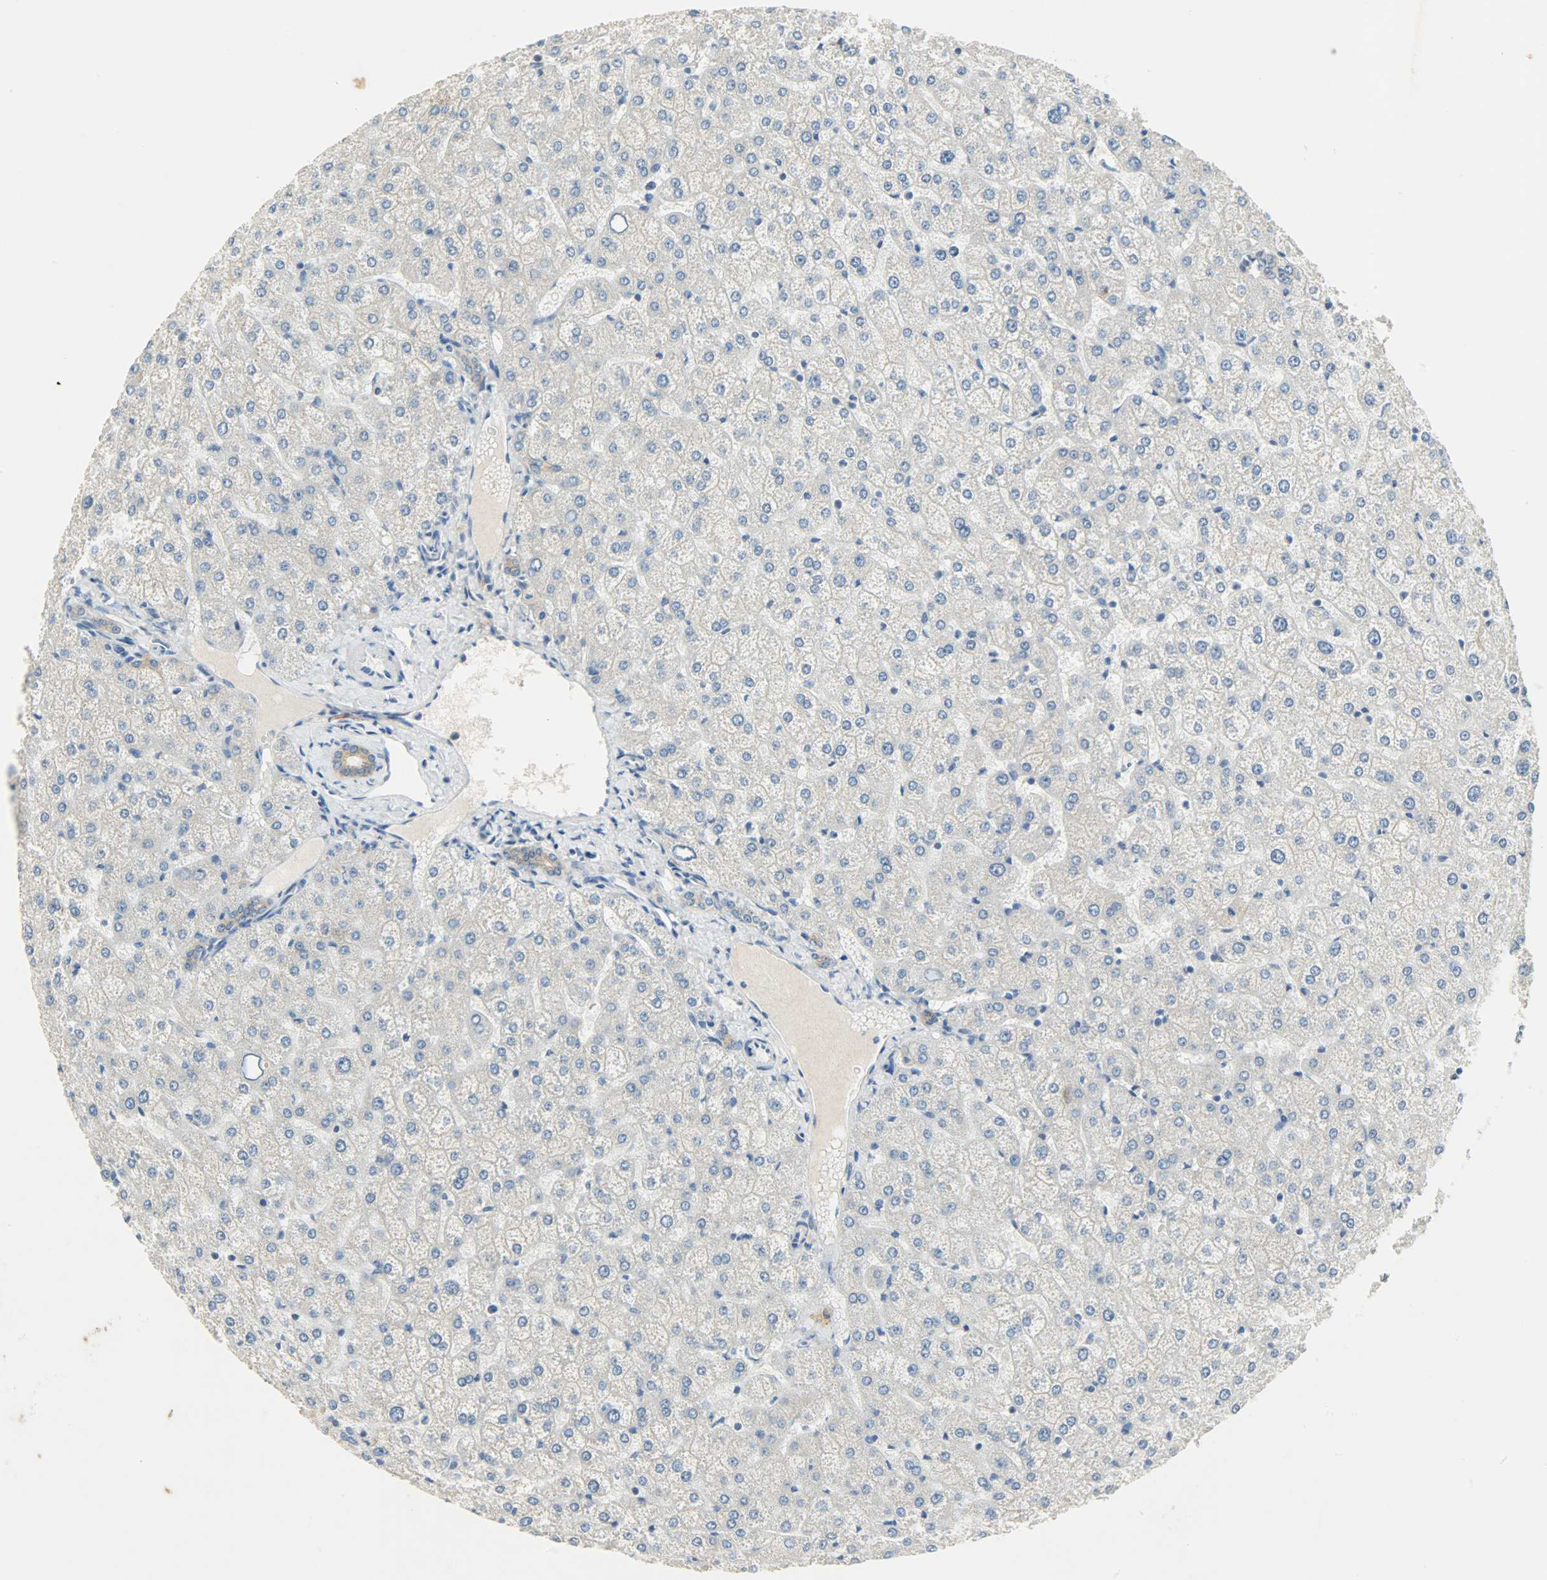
{"staining": {"intensity": "moderate", "quantity": ">75%", "location": "cytoplasmic/membranous"}, "tissue": "liver", "cell_type": "Cholangiocytes", "image_type": "normal", "snomed": [{"axis": "morphology", "description": "Normal tissue, NOS"}, {"axis": "topography", "description": "Liver"}], "caption": "Protein expression by IHC exhibits moderate cytoplasmic/membranous expression in about >75% of cholangiocytes in normal liver. Ihc stains the protein in brown and the nuclei are stained blue.", "gene": "DSG2", "patient": {"sex": "female", "age": 32}}